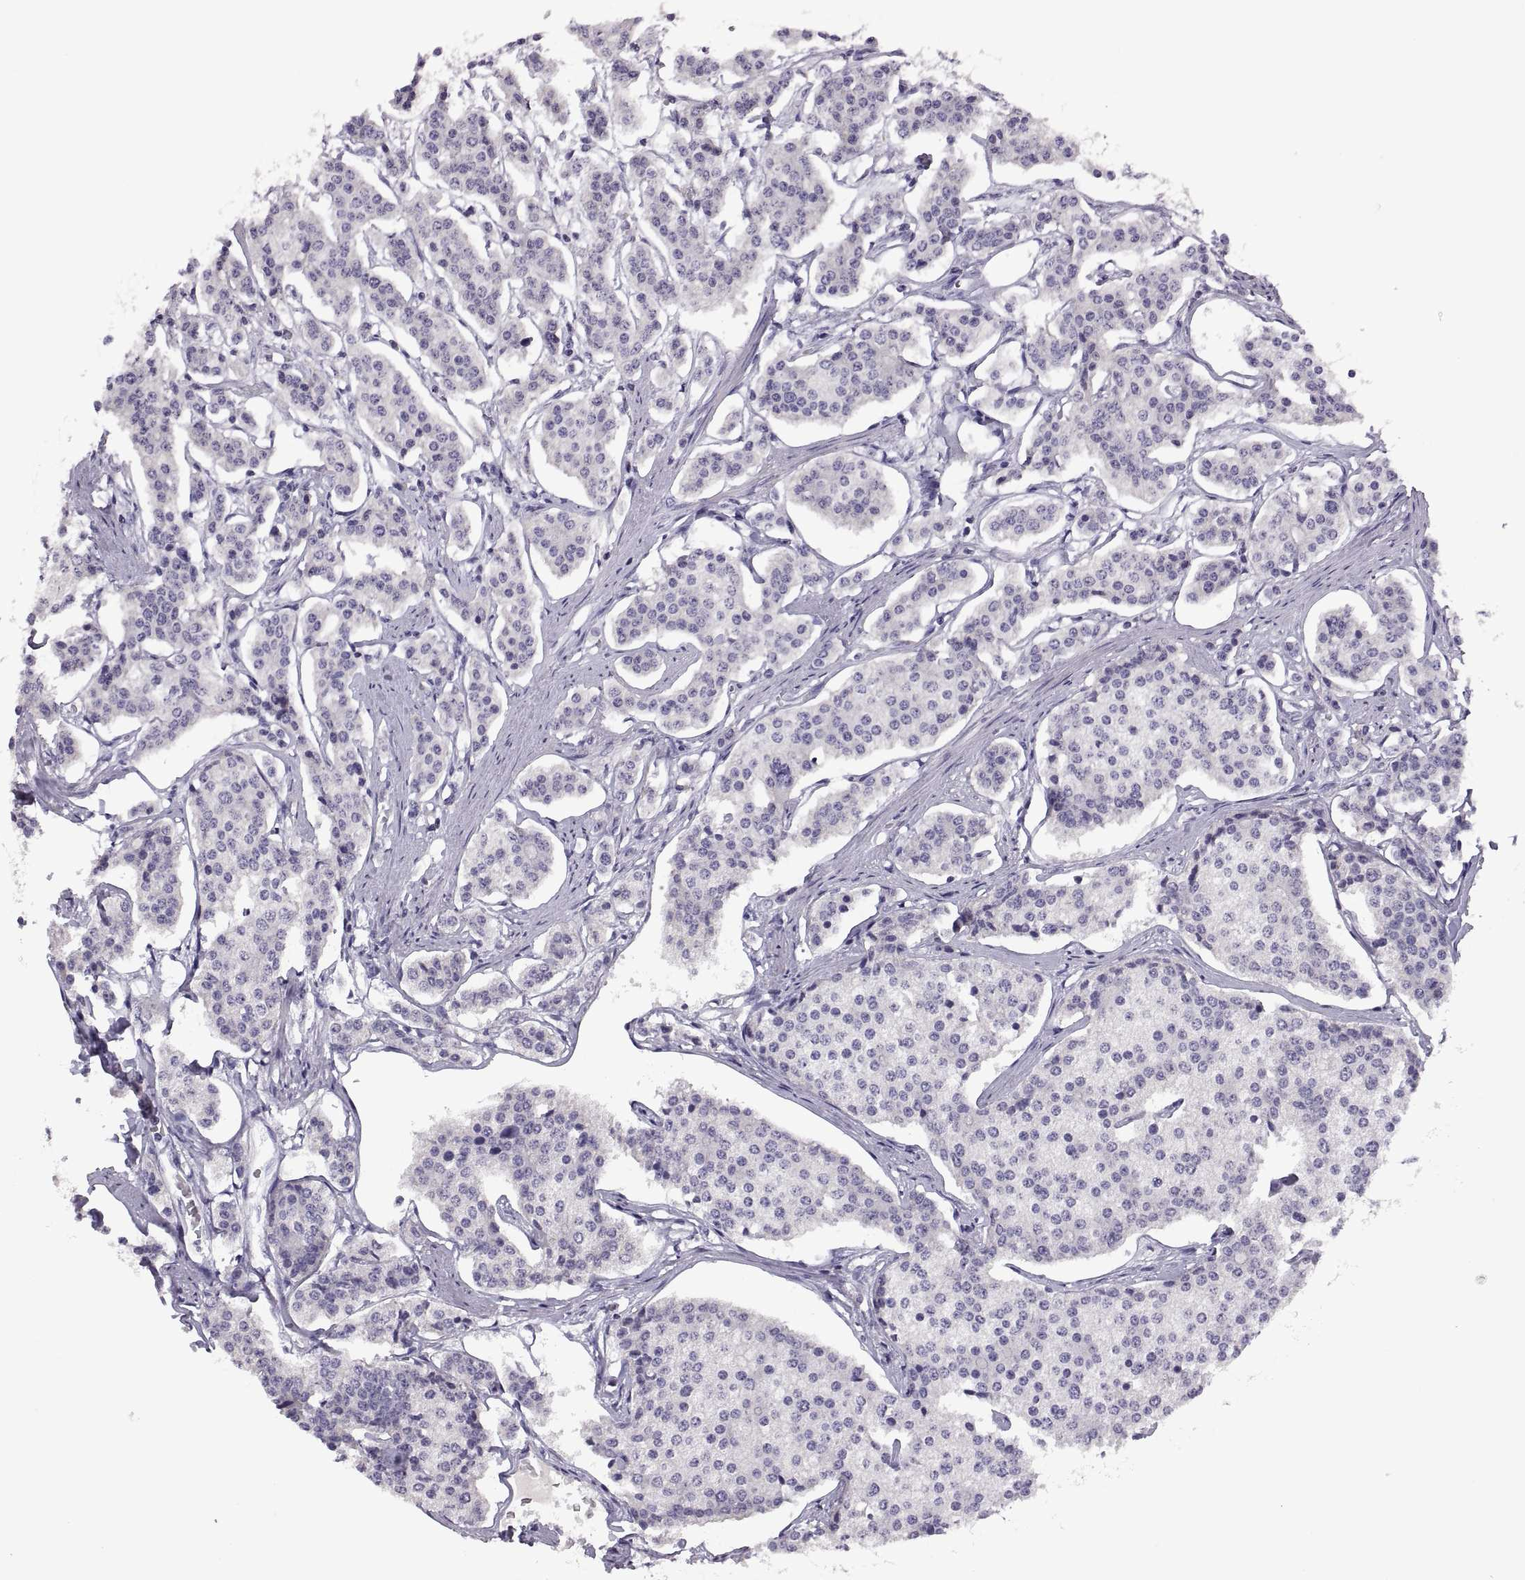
{"staining": {"intensity": "negative", "quantity": "none", "location": "none"}, "tissue": "carcinoid", "cell_type": "Tumor cells", "image_type": "cancer", "snomed": [{"axis": "morphology", "description": "Carcinoid, malignant, NOS"}, {"axis": "topography", "description": "Small intestine"}], "caption": "An IHC micrograph of carcinoid is shown. There is no staining in tumor cells of carcinoid.", "gene": "TBX19", "patient": {"sex": "female", "age": 65}}